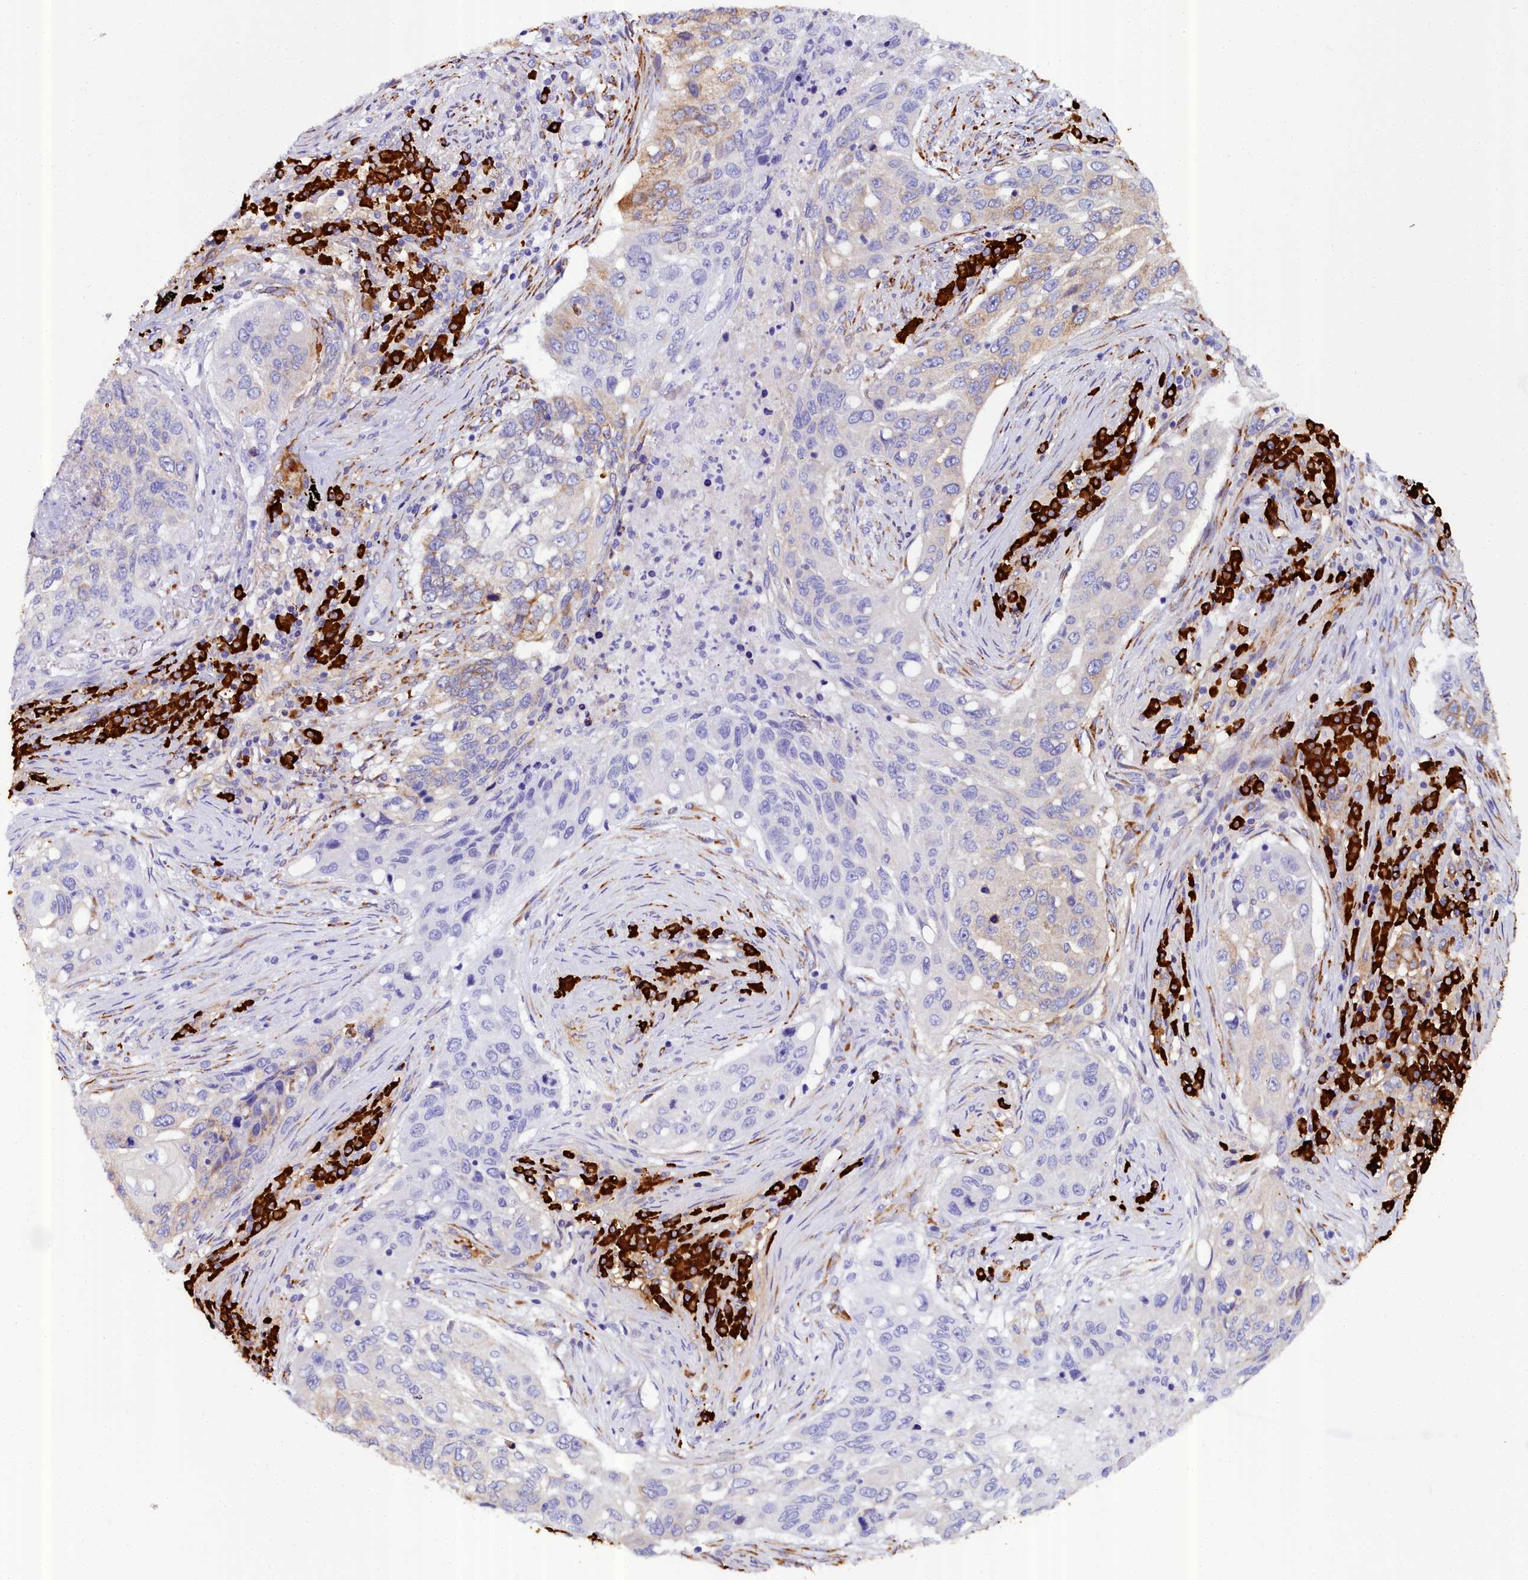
{"staining": {"intensity": "moderate", "quantity": "<25%", "location": "cytoplasmic/membranous"}, "tissue": "lung cancer", "cell_type": "Tumor cells", "image_type": "cancer", "snomed": [{"axis": "morphology", "description": "Squamous cell carcinoma, NOS"}, {"axis": "topography", "description": "Lung"}], "caption": "Lung squamous cell carcinoma was stained to show a protein in brown. There is low levels of moderate cytoplasmic/membranous positivity in about <25% of tumor cells. Using DAB (3,3'-diaminobenzidine) (brown) and hematoxylin (blue) stains, captured at high magnification using brightfield microscopy.", "gene": "TXNDC5", "patient": {"sex": "female", "age": 63}}